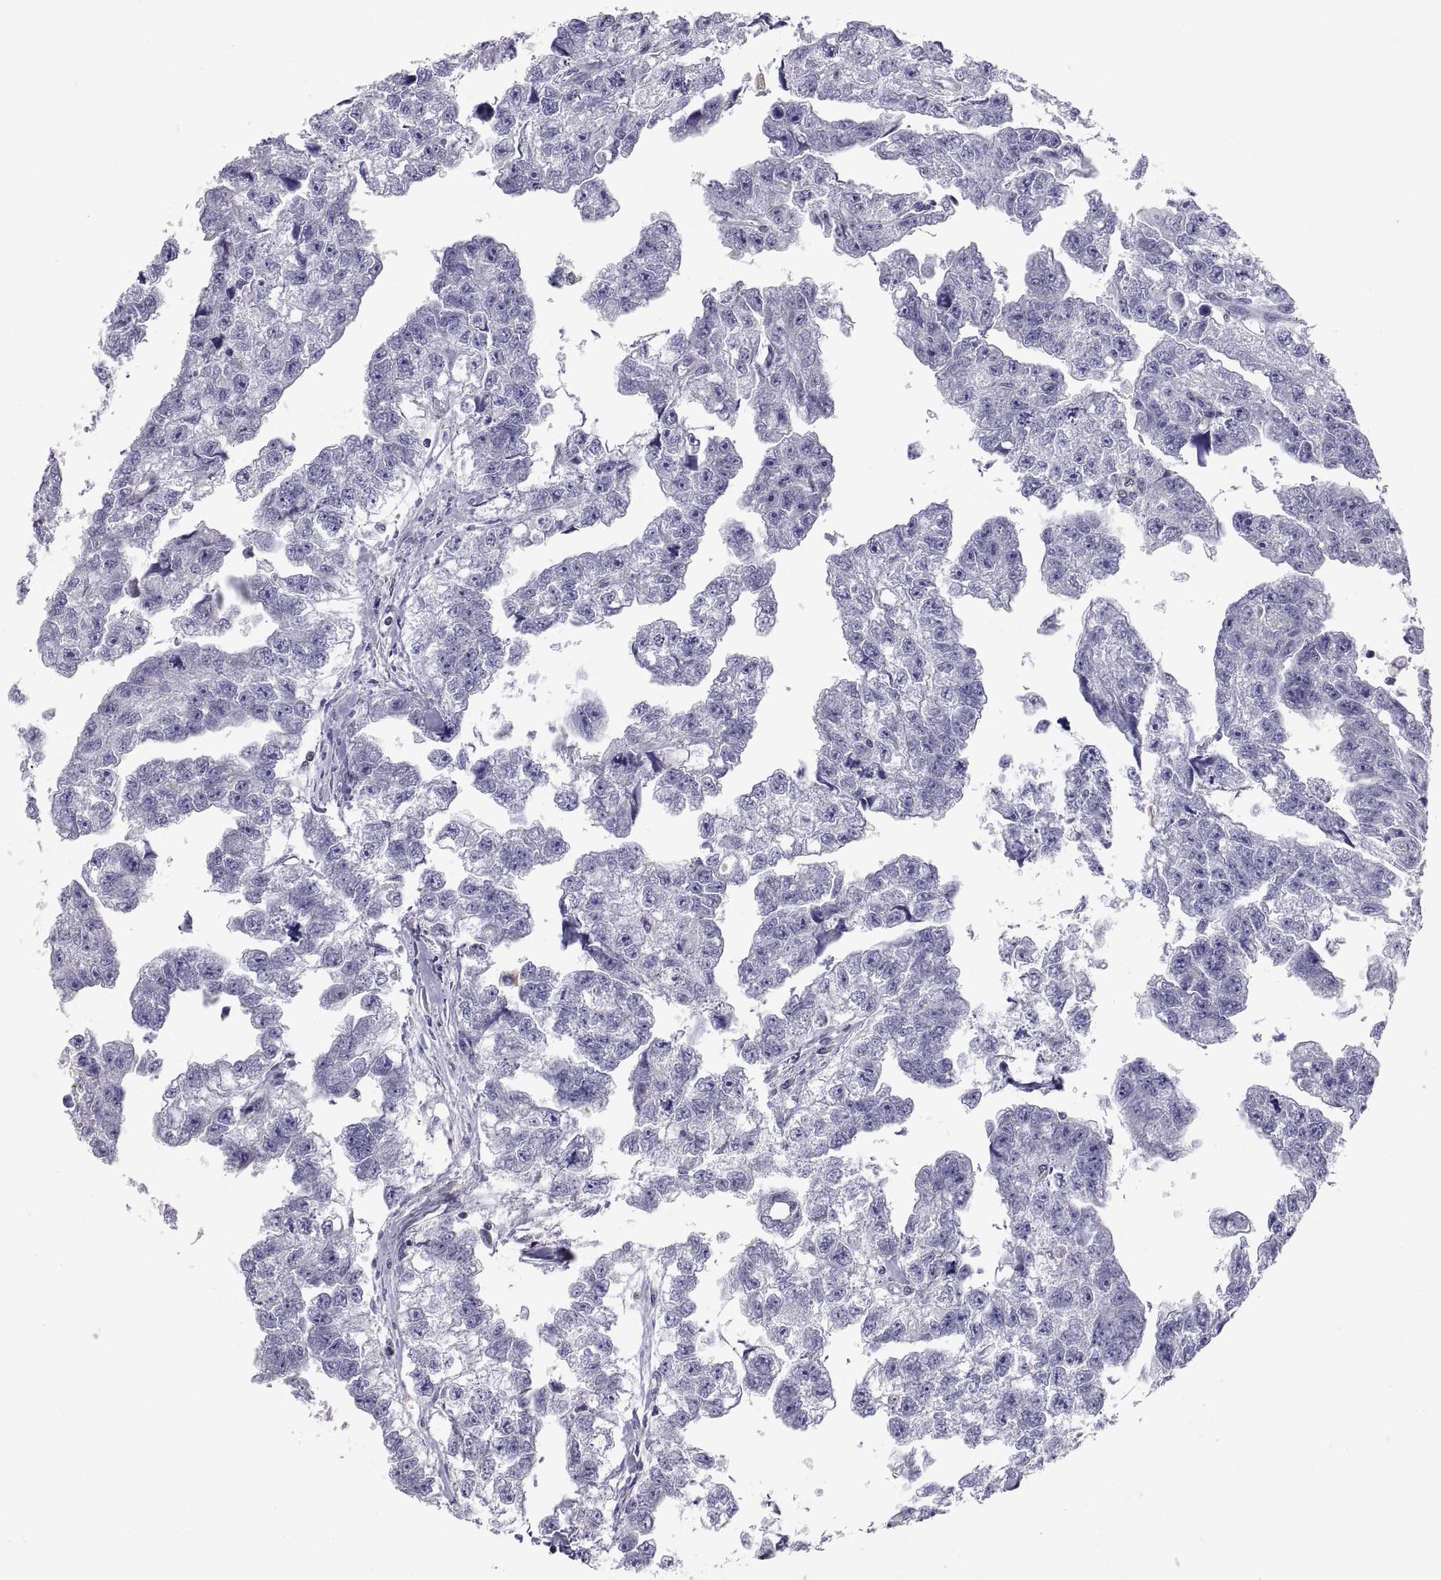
{"staining": {"intensity": "weak", "quantity": "<25%", "location": "cytoplasmic/membranous"}, "tissue": "testis cancer", "cell_type": "Tumor cells", "image_type": "cancer", "snomed": [{"axis": "morphology", "description": "Carcinoma, Embryonal, NOS"}, {"axis": "morphology", "description": "Teratoma, malignant, NOS"}, {"axis": "topography", "description": "Testis"}], "caption": "IHC micrograph of testis cancer stained for a protein (brown), which demonstrates no positivity in tumor cells.", "gene": "ERO1A", "patient": {"sex": "male", "age": 44}}